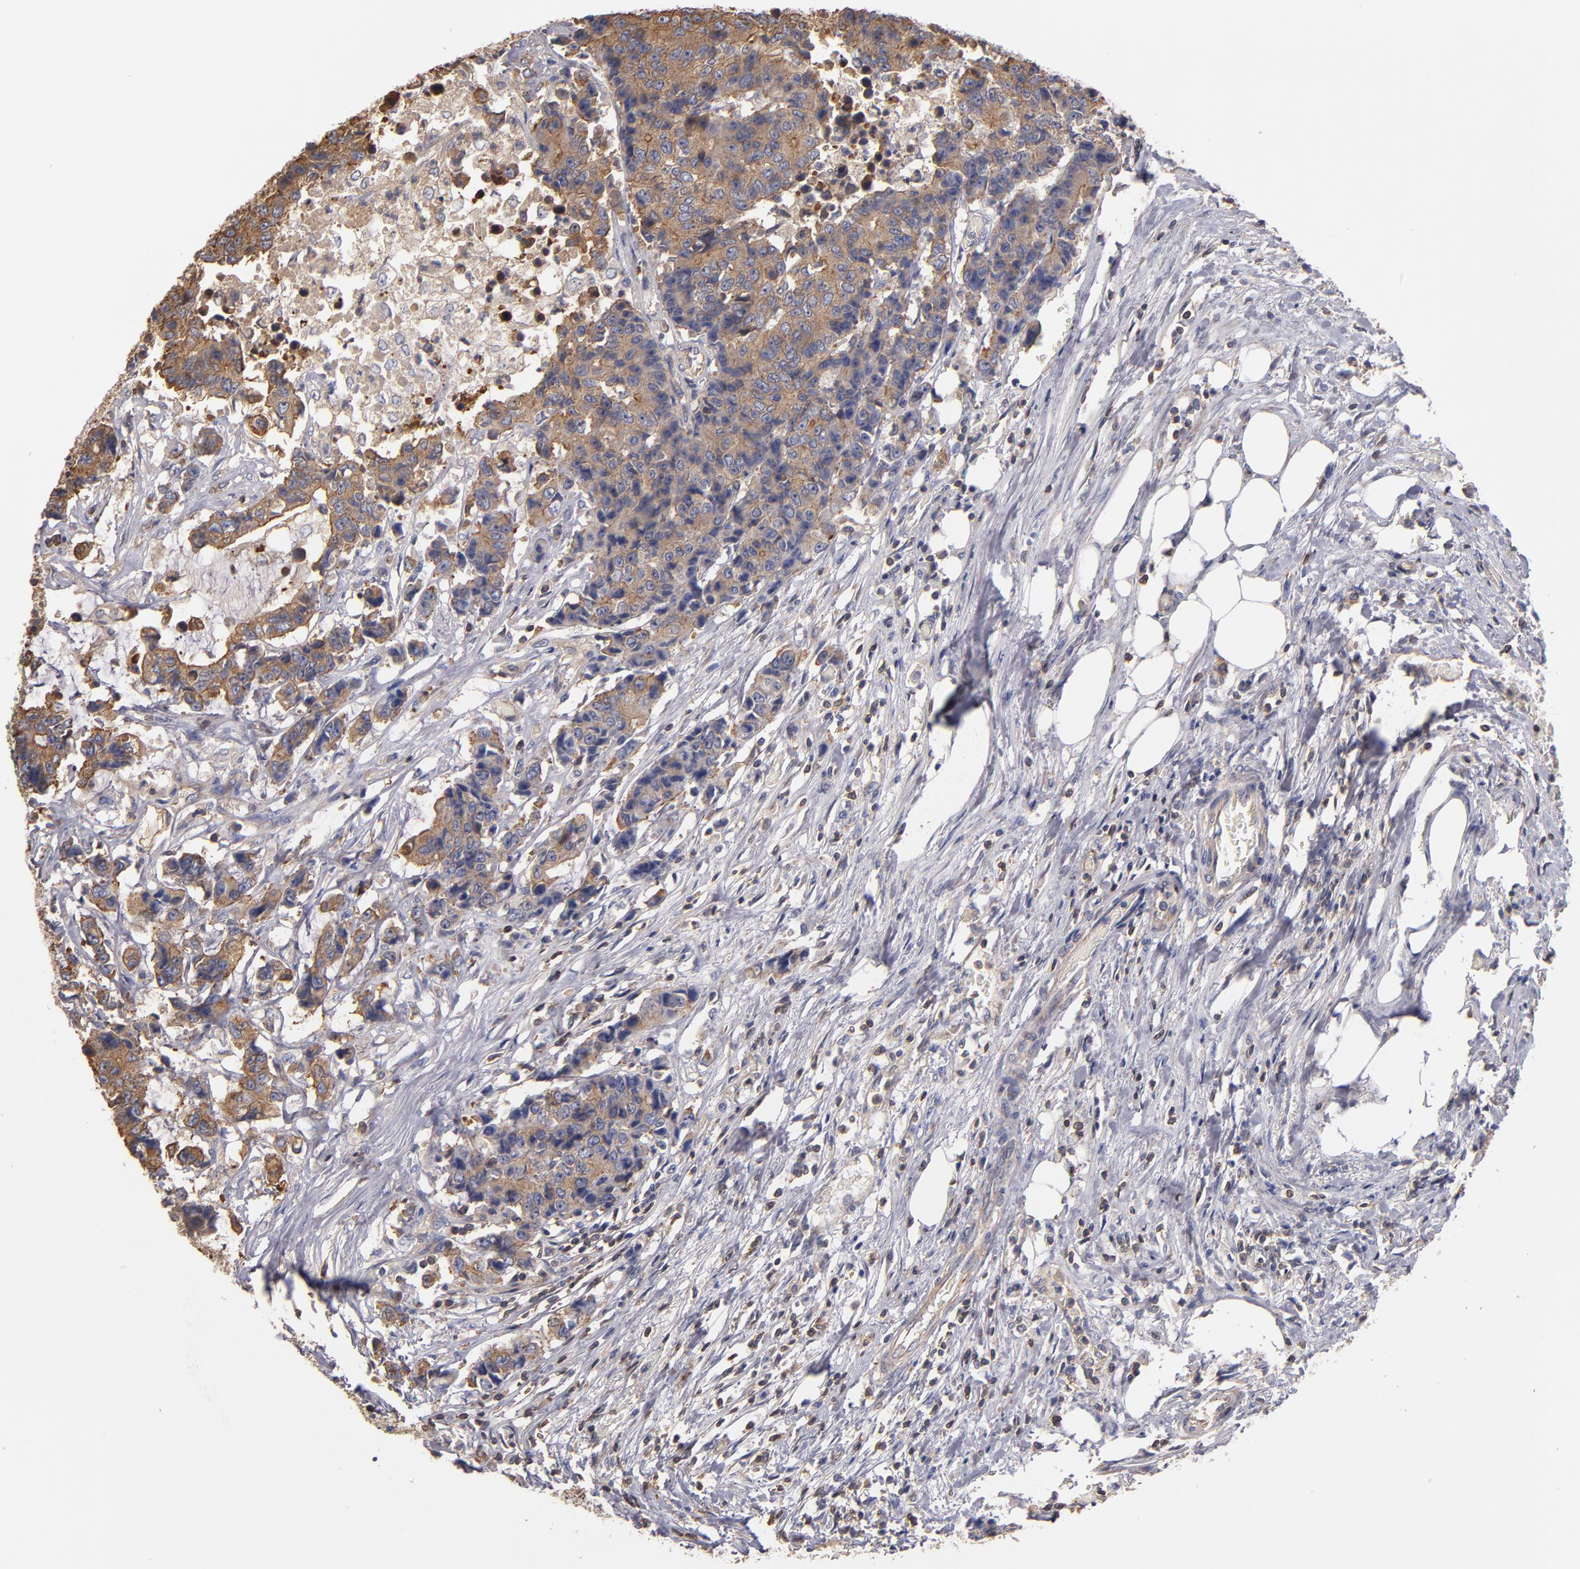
{"staining": {"intensity": "moderate", "quantity": ">75%", "location": "cytoplasmic/membranous"}, "tissue": "colorectal cancer", "cell_type": "Tumor cells", "image_type": "cancer", "snomed": [{"axis": "morphology", "description": "Adenocarcinoma, NOS"}, {"axis": "topography", "description": "Colon"}], "caption": "A histopathology image of colorectal adenocarcinoma stained for a protein displays moderate cytoplasmic/membranous brown staining in tumor cells. Nuclei are stained in blue.", "gene": "ESYT2", "patient": {"sex": "female", "age": 86}}